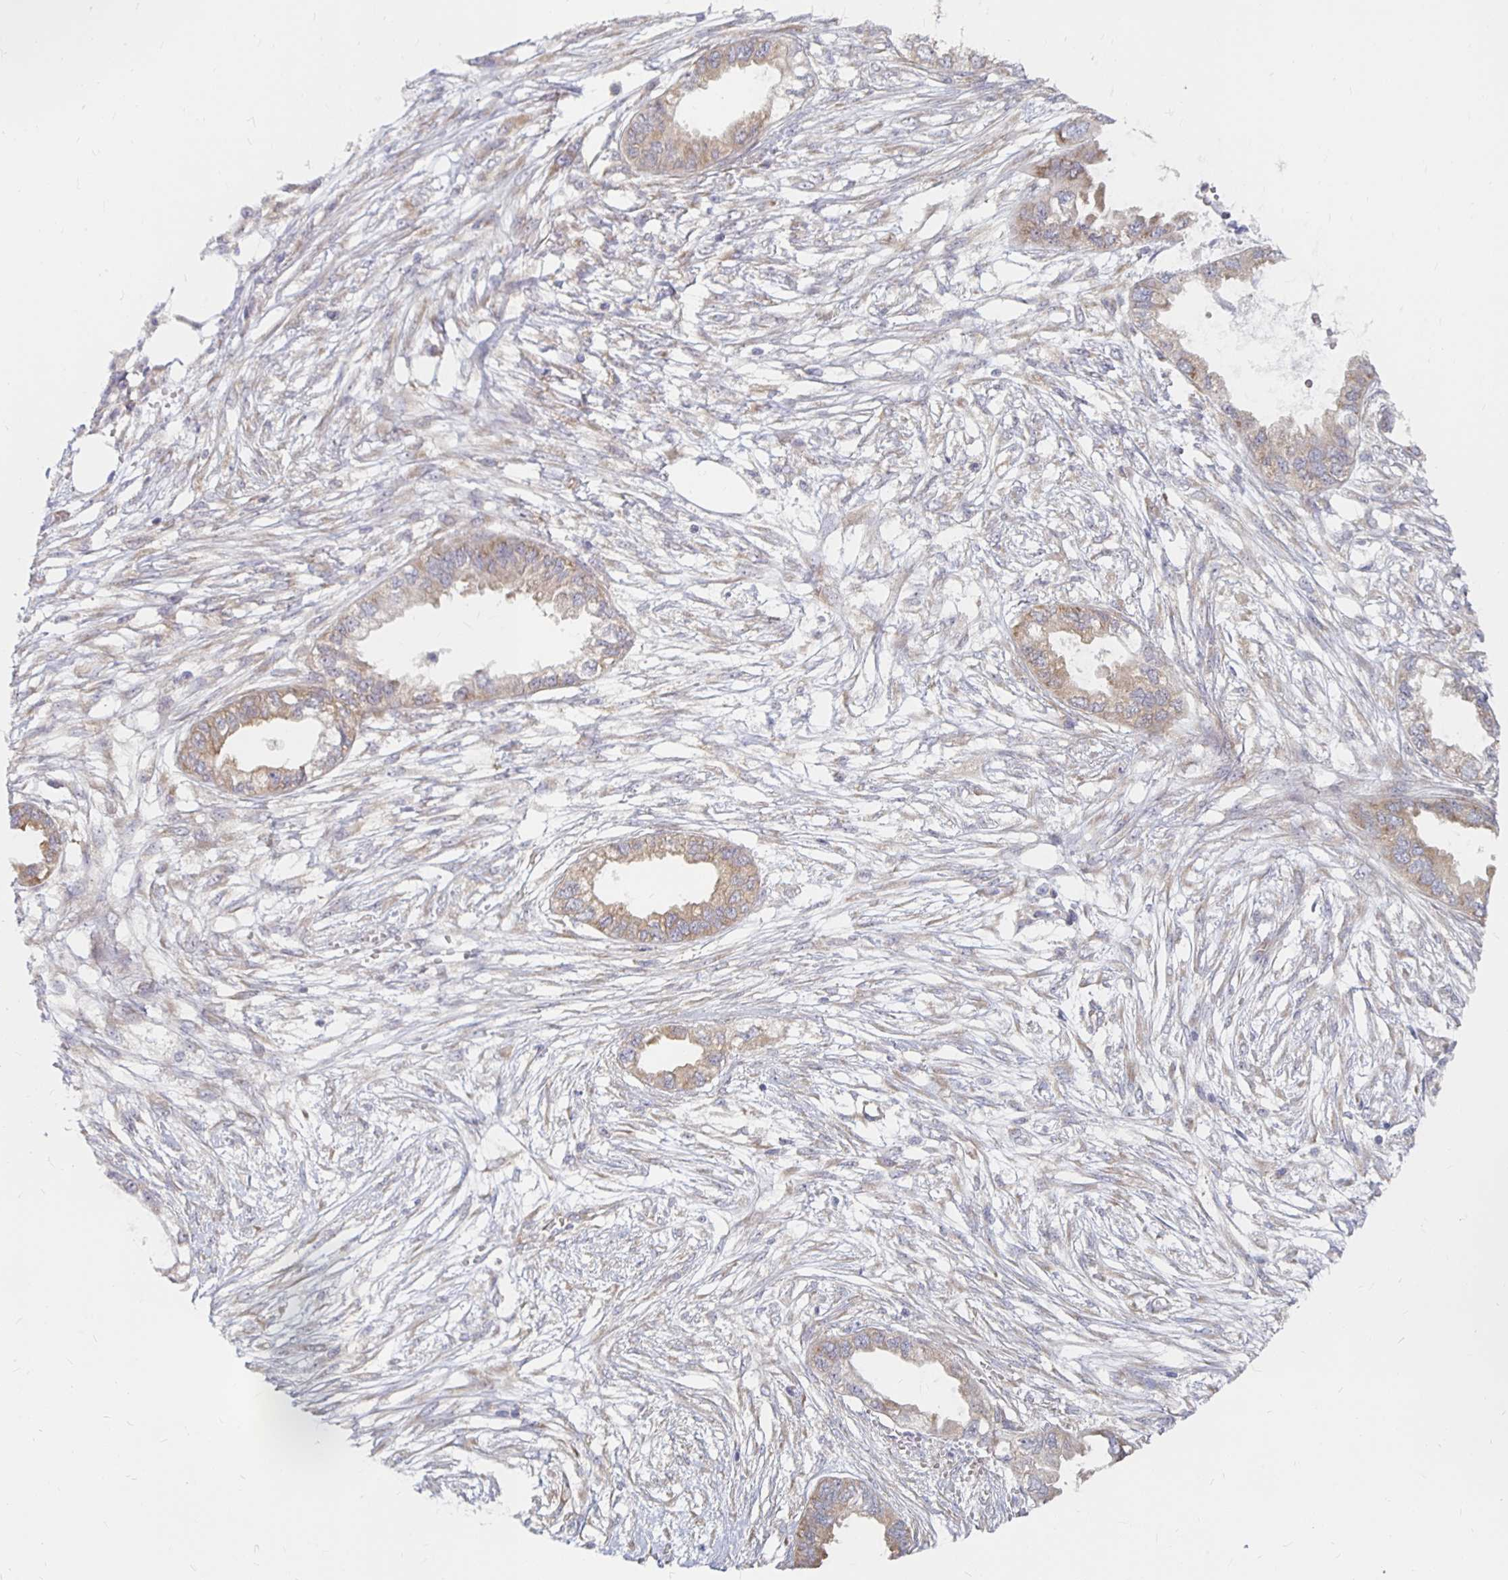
{"staining": {"intensity": "weak", "quantity": "25%-75%", "location": "cytoplasmic/membranous"}, "tissue": "endometrial cancer", "cell_type": "Tumor cells", "image_type": "cancer", "snomed": [{"axis": "morphology", "description": "Adenocarcinoma, NOS"}, {"axis": "morphology", "description": "Adenocarcinoma, metastatic, NOS"}, {"axis": "topography", "description": "Adipose tissue"}, {"axis": "topography", "description": "Endometrium"}], "caption": "Immunohistochemical staining of adenocarcinoma (endometrial) demonstrates low levels of weak cytoplasmic/membranous protein expression in approximately 25%-75% of tumor cells.", "gene": "PDAP1", "patient": {"sex": "female", "age": 67}}